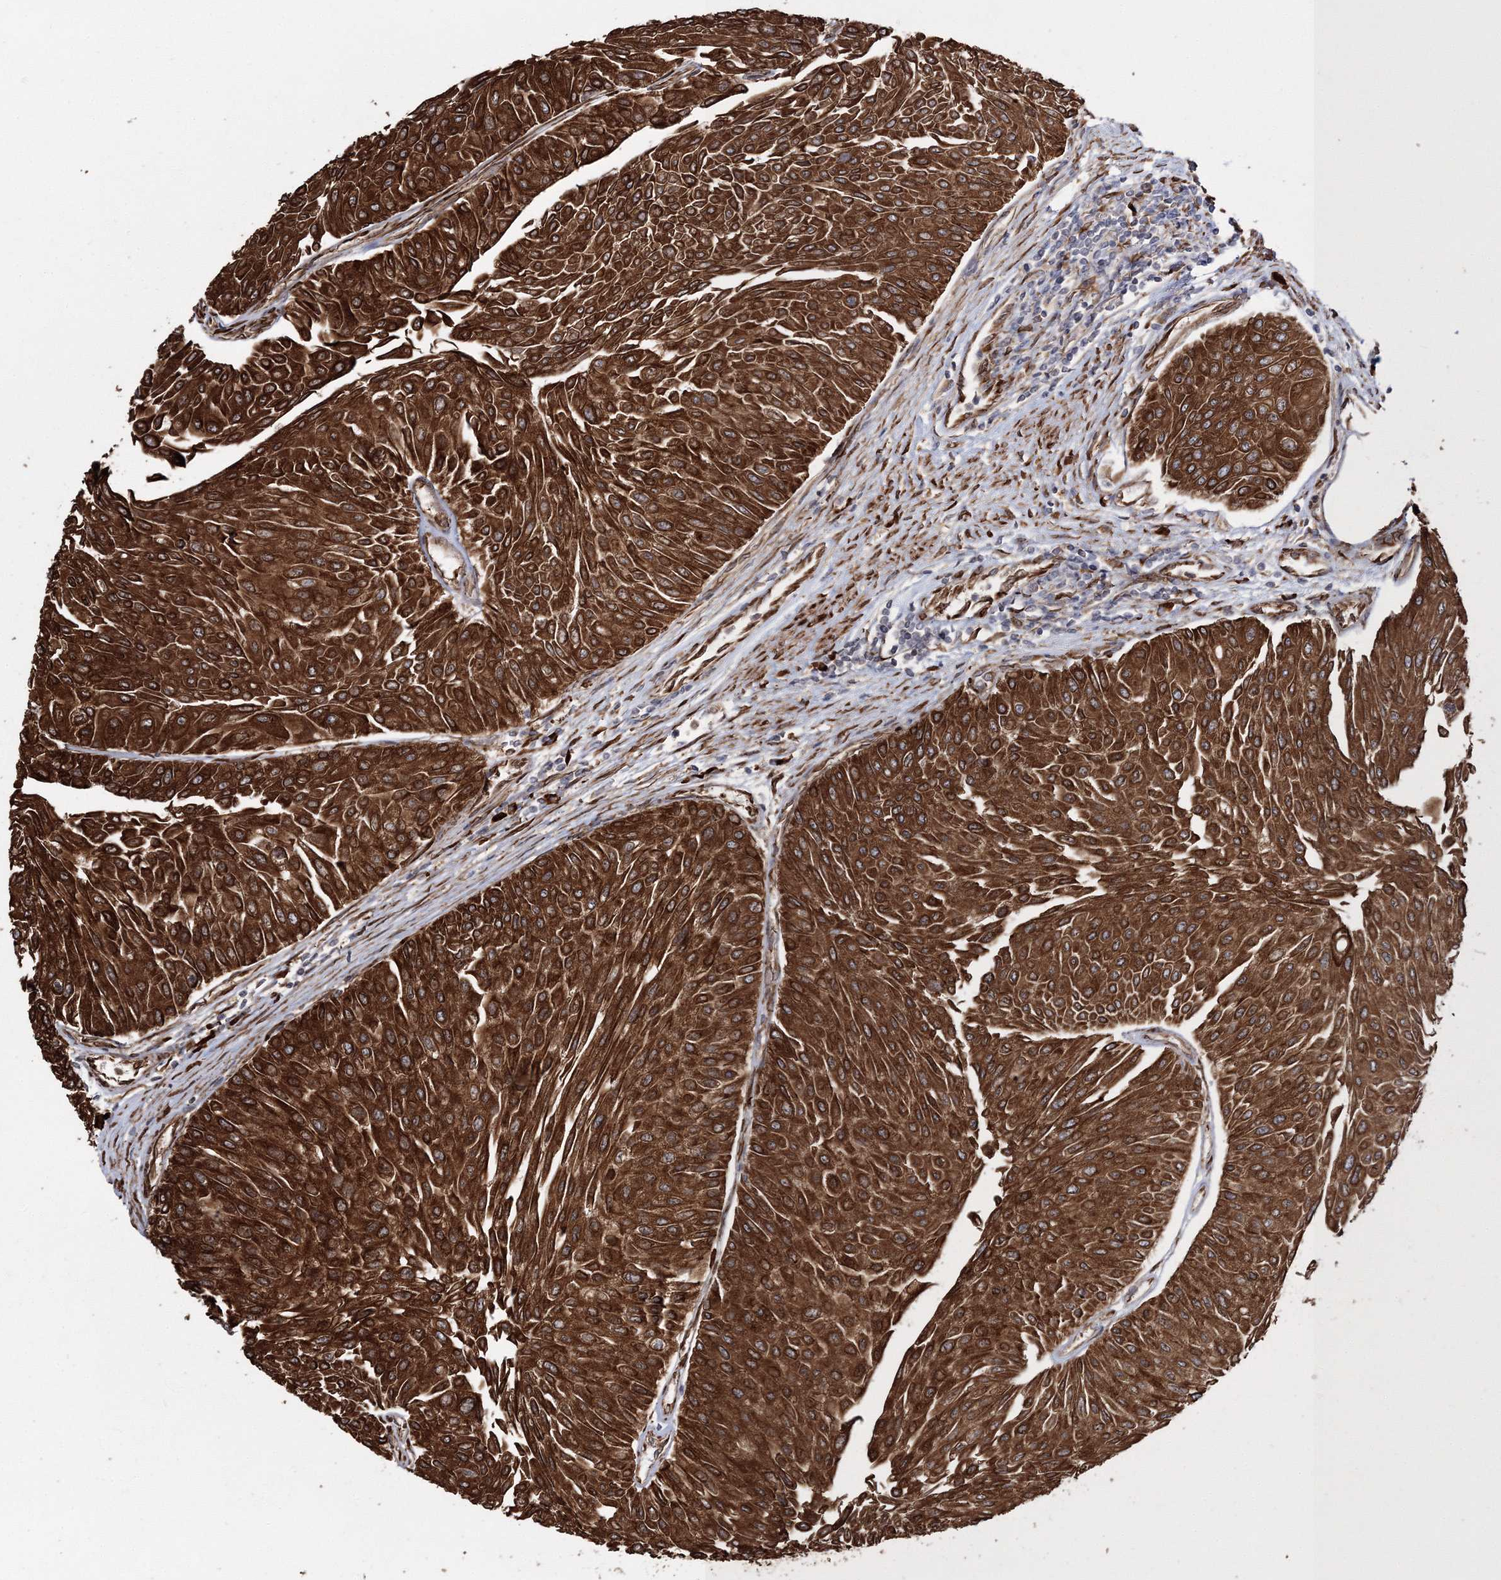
{"staining": {"intensity": "strong", "quantity": ">75%", "location": "cytoplasmic/membranous"}, "tissue": "urothelial cancer", "cell_type": "Tumor cells", "image_type": "cancer", "snomed": [{"axis": "morphology", "description": "Urothelial carcinoma, Low grade"}, {"axis": "topography", "description": "Urinary bladder"}], "caption": "A high-resolution histopathology image shows immunohistochemistry staining of low-grade urothelial carcinoma, which shows strong cytoplasmic/membranous positivity in about >75% of tumor cells.", "gene": "SCRN3", "patient": {"sex": "male", "age": 67}}